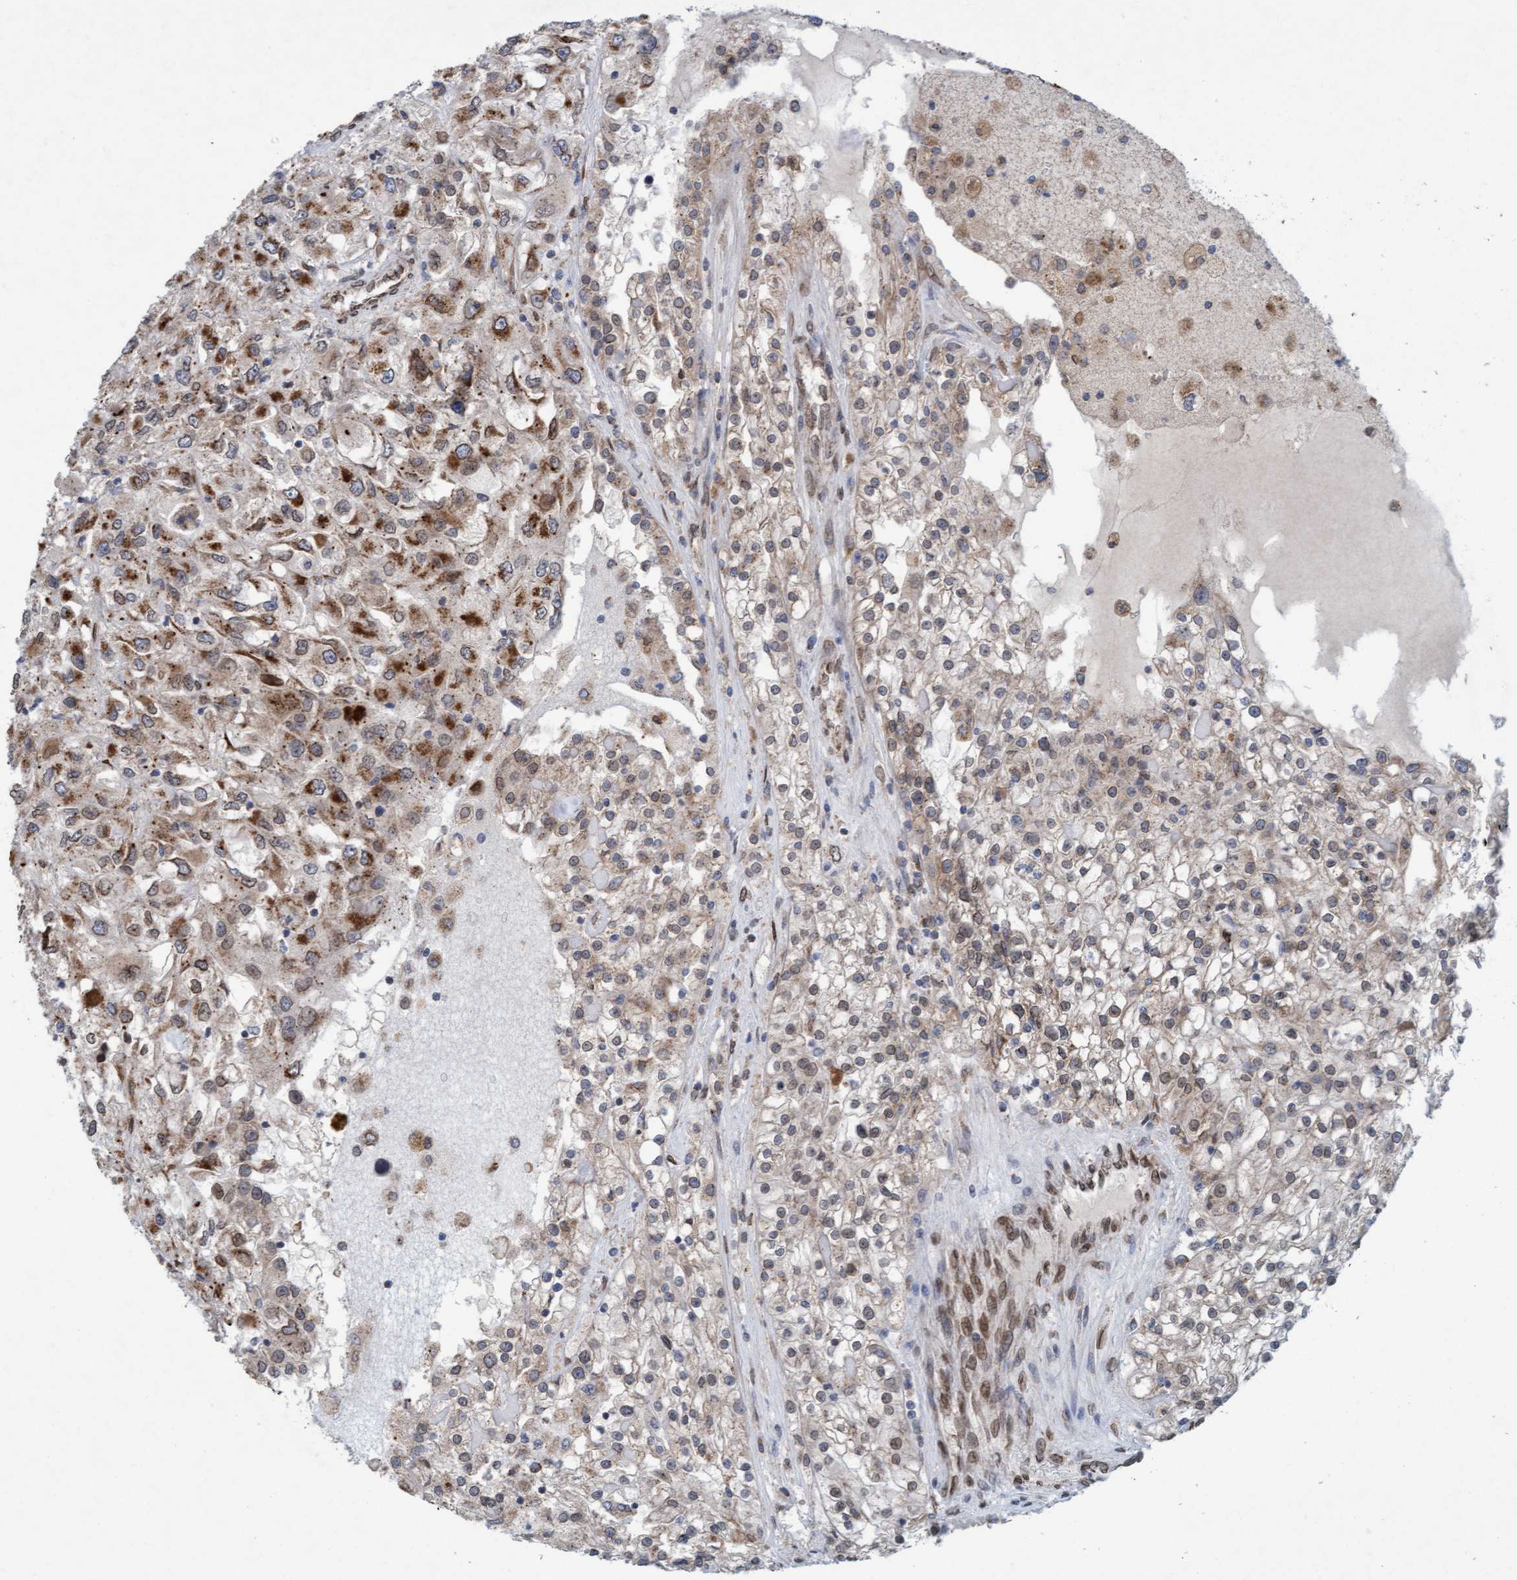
{"staining": {"intensity": "strong", "quantity": "25%-75%", "location": "cytoplasmic/membranous"}, "tissue": "renal cancer", "cell_type": "Tumor cells", "image_type": "cancer", "snomed": [{"axis": "morphology", "description": "Adenocarcinoma, NOS"}, {"axis": "topography", "description": "Kidney"}], "caption": "Renal cancer (adenocarcinoma) stained for a protein (brown) reveals strong cytoplasmic/membranous positive expression in approximately 25%-75% of tumor cells.", "gene": "MRPS23", "patient": {"sex": "female", "age": 52}}